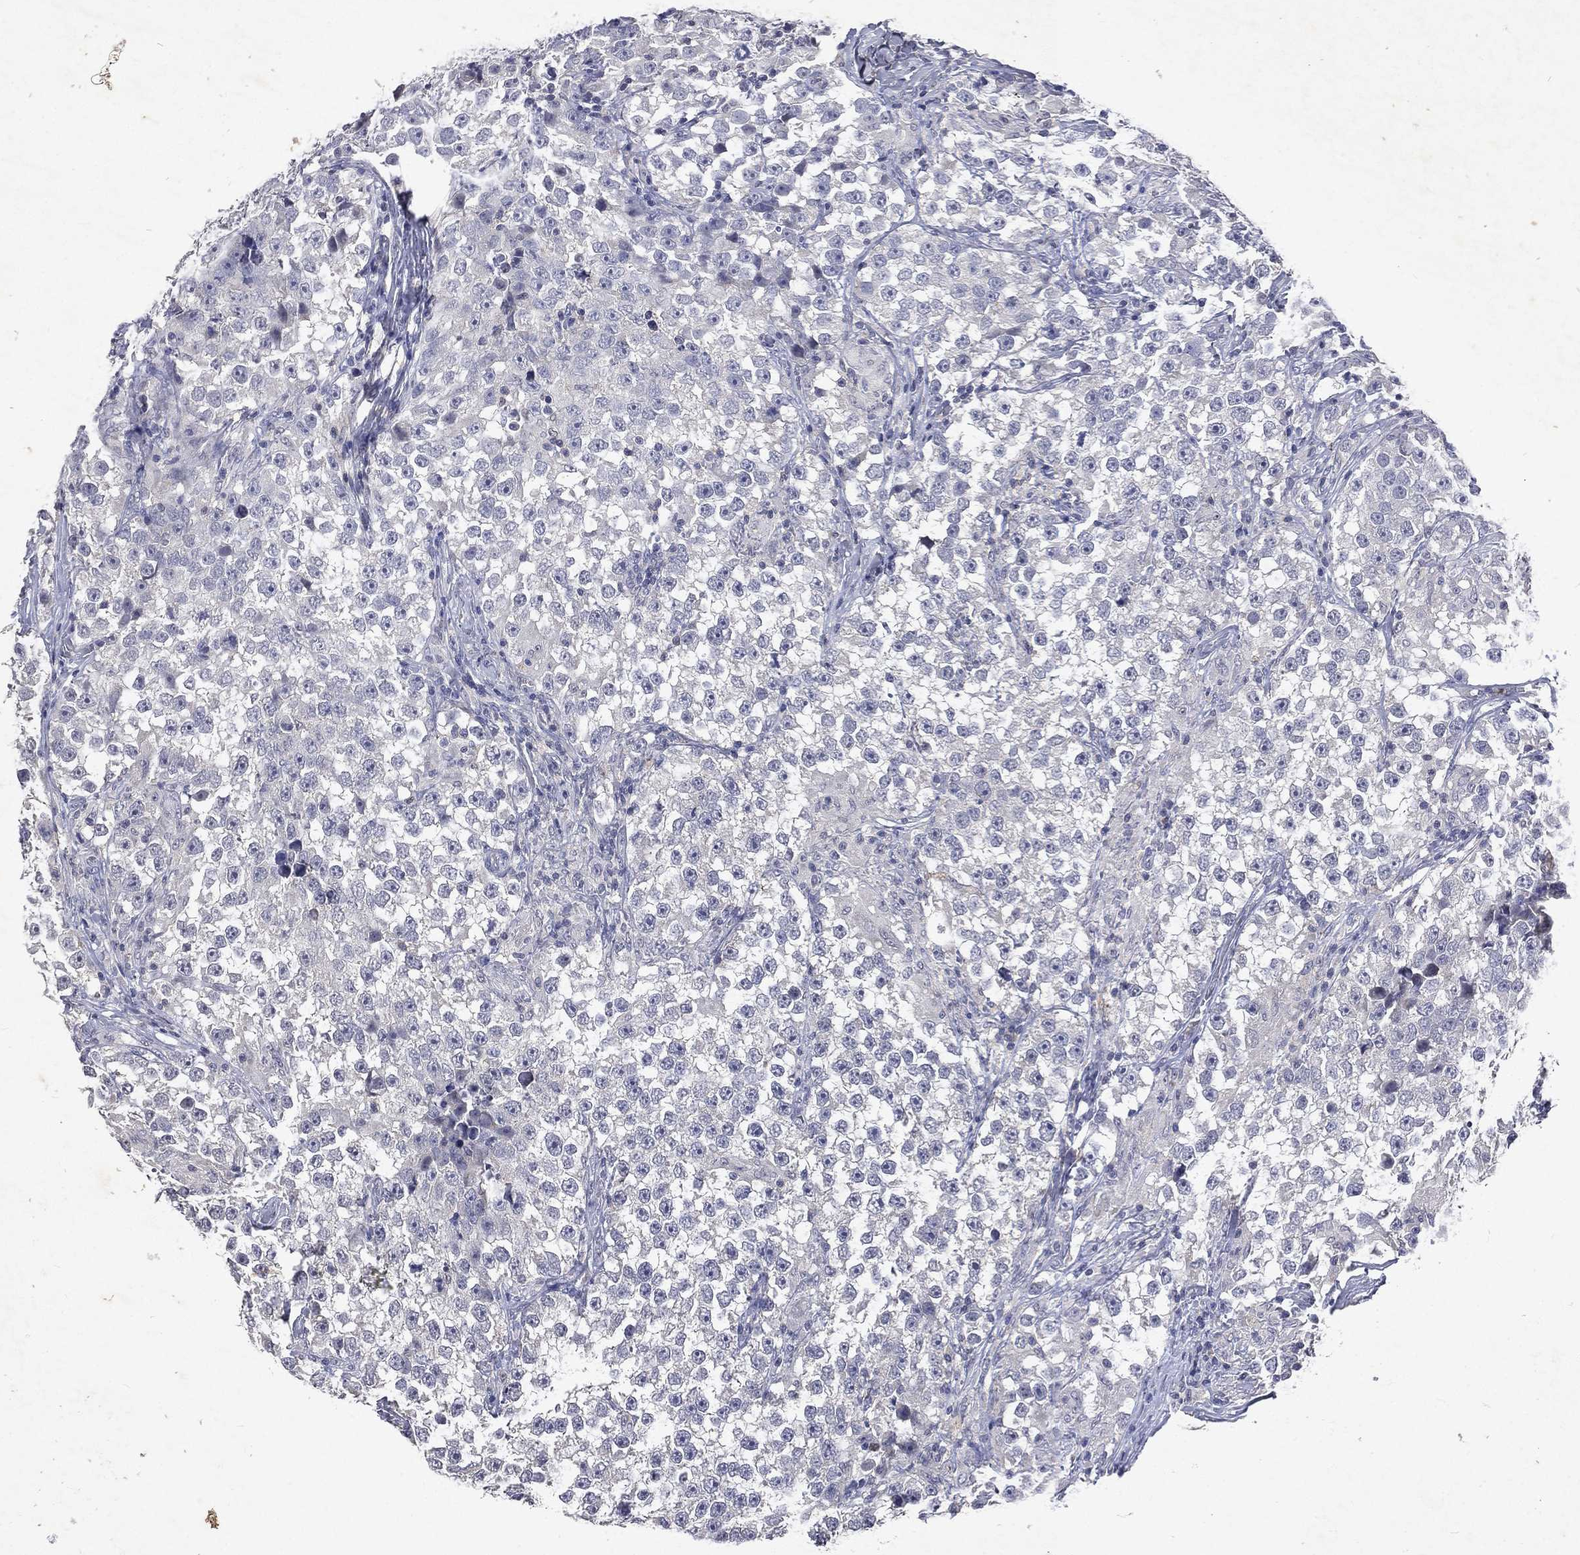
{"staining": {"intensity": "negative", "quantity": "none", "location": "none"}, "tissue": "testis cancer", "cell_type": "Tumor cells", "image_type": "cancer", "snomed": [{"axis": "morphology", "description": "Seminoma, NOS"}, {"axis": "topography", "description": "Testis"}], "caption": "There is no significant expression in tumor cells of testis seminoma.", "gene": "SLC34A2", "patient": {"sex": "male", "age": 46}}